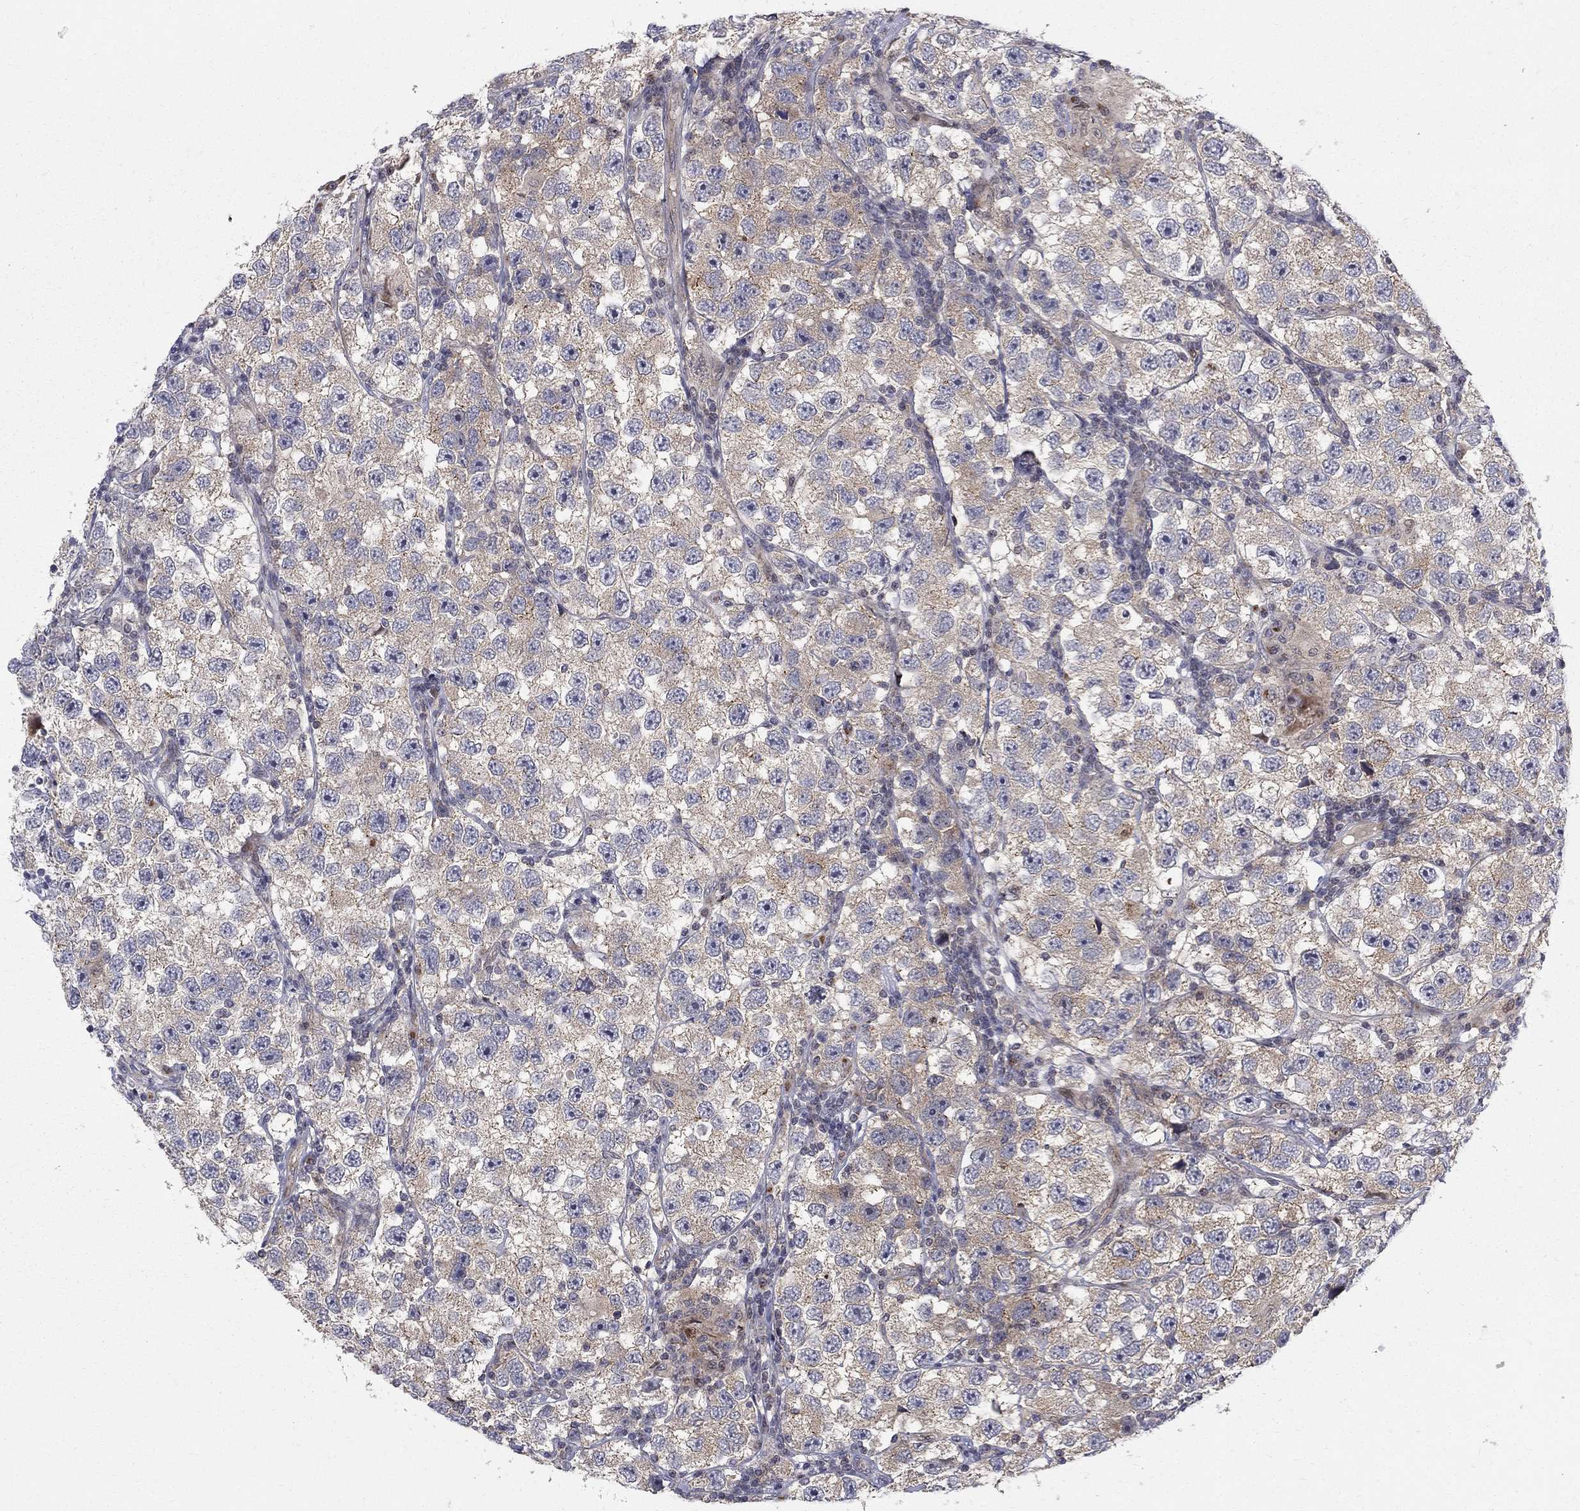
{"staining": {"intensity": "weak", "quantity": "<25%", "location": "cytoplasmic/membranous"}, "tissue": "testis cancer", "cell_type": "Tumor cells", "image_type": "cancer", "snomed": [{"axis": "morphology", "description": "Seminoma, NOS"}, {"axis": "topography", "description": "Testis"}], "caption": "High magnification brightfield microscopy of seminoma (testis) stained with DAB (3,3'-diaminobenzidine) (brown) and counterstained with hematoxylin (blue): tumor cells show no significant expression.", "gene": "WDR19", "patient": {"sex": "male", "age": 26}}